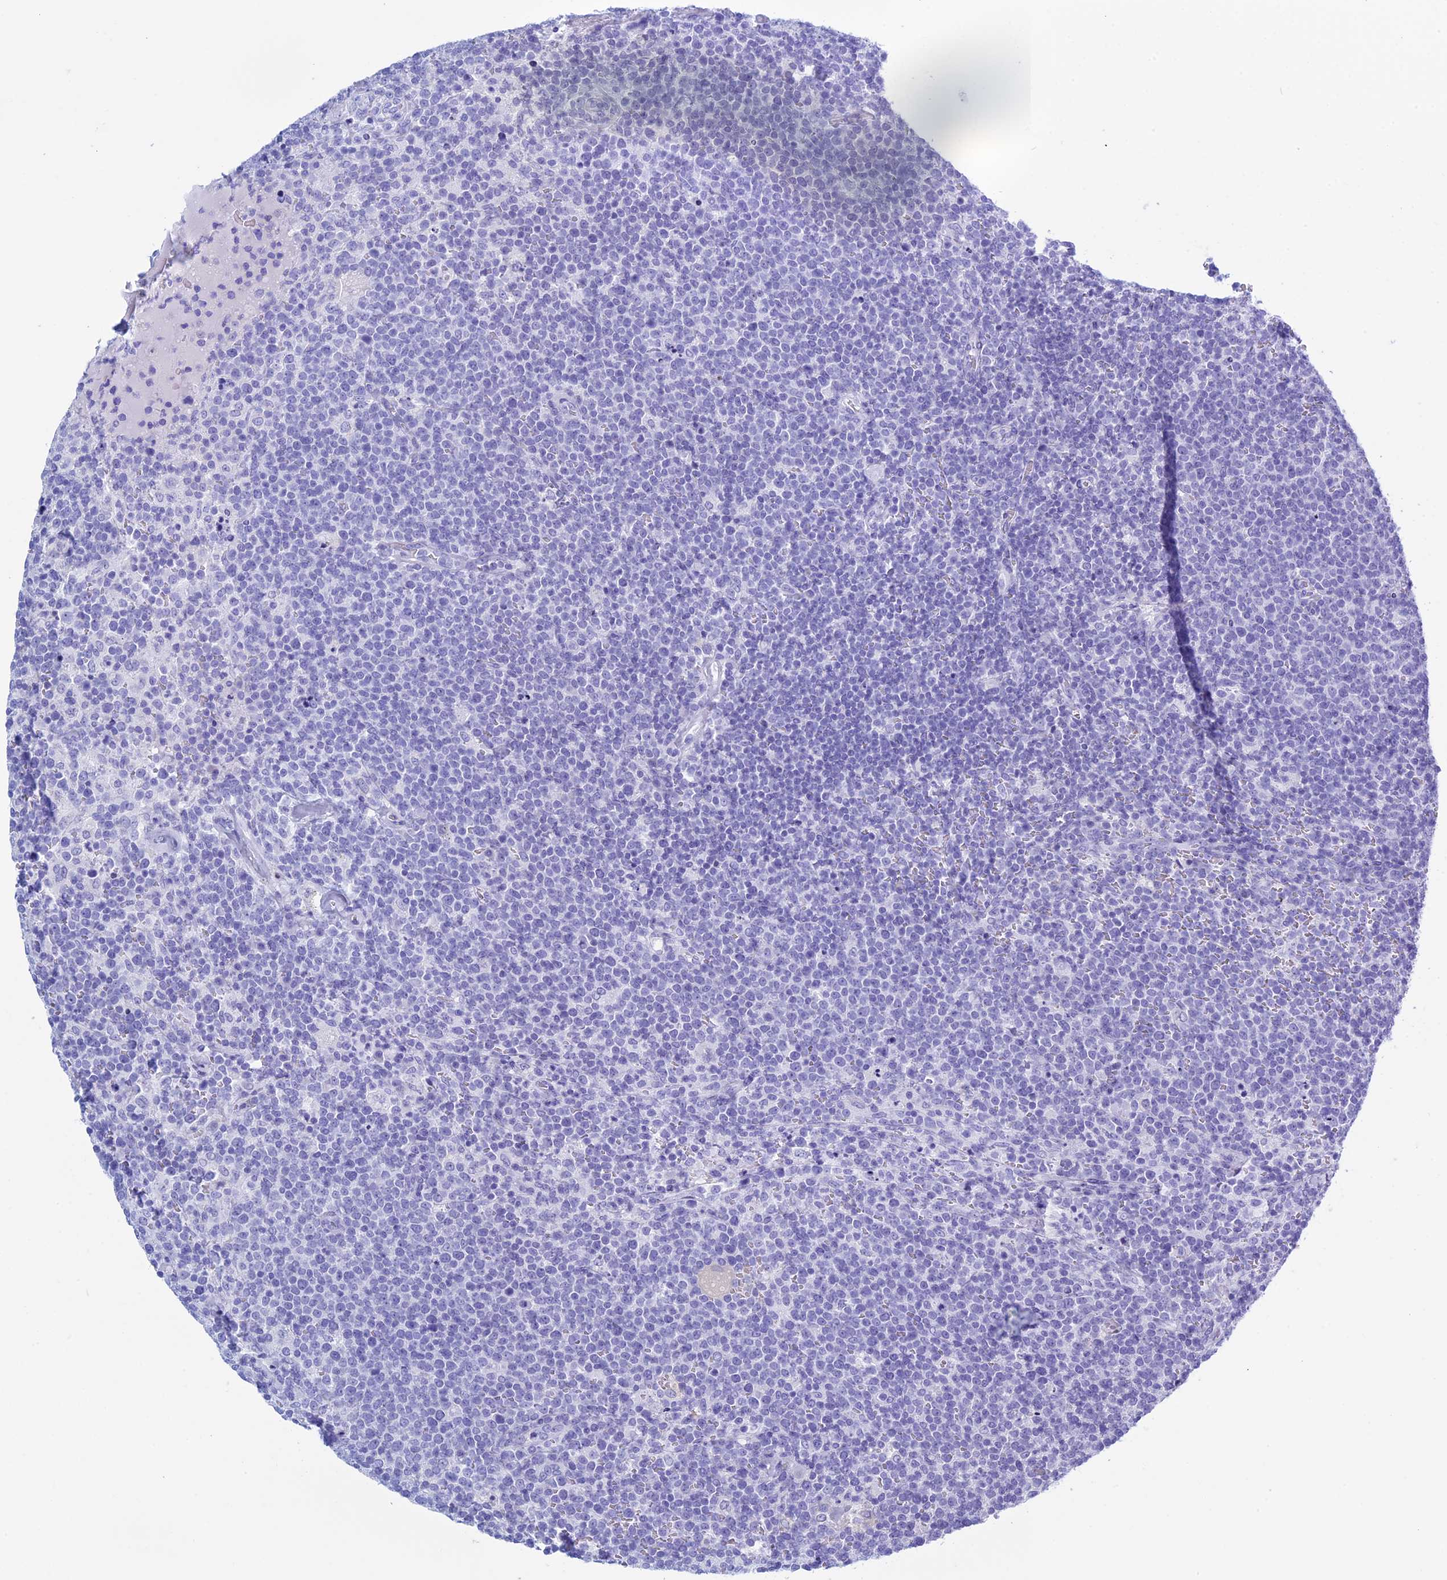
{"staining": {"intensity": "negative", "quantity": "none", "location": "none"}, "tissue": "lymphoma", "cell_type": "Tumor cells", "image_type": "cancer", "snomed": [{"axis": "morphology", "description": "Malignant lymphoma, non-Hodgkin's type, High grade"}, {"axis": "topography", "description": "Lymph node"}], "caption": "Immunohistochemistry photomicrograph of malignant lymphoma, non-Hodgkin's type (high-grade) stained for a protein (brown), which exhibits no staining in tumor cells.", "gene": "KCTD21", "patient": {"sex": "male", "age": 61}}